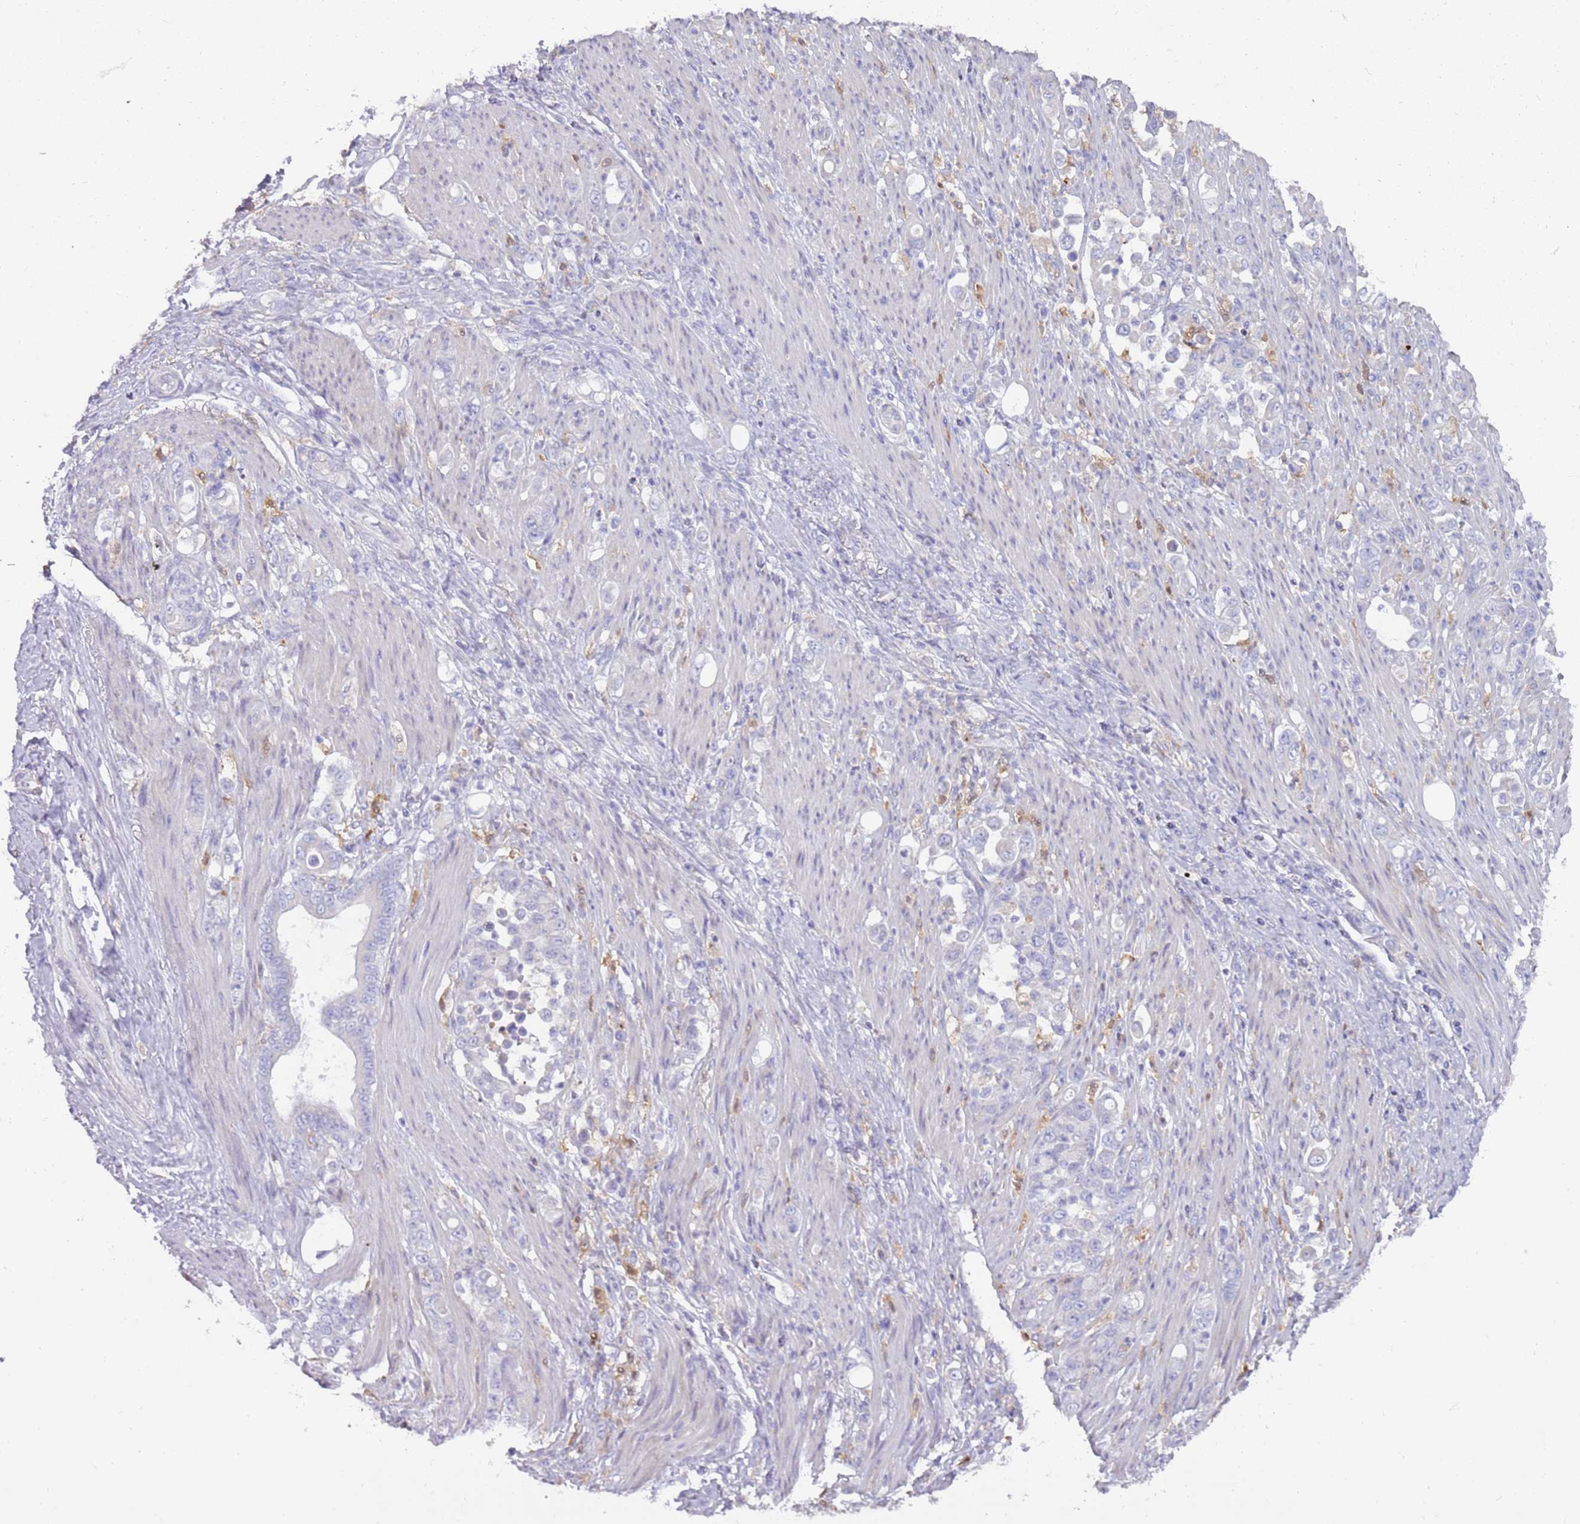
{"staining": {"intensity": "negative", "quantity": "none", "location": "none"}, "tissue": "stomach cancer", "cell_type": "Tumor cells", "image_type": "cancer", "snomed": [{"axis": "morphology", "description": "Normal tissue, NOS"}, {"axis": "morphology", "description": "Adenocarcinoma, NOS"}, {"axis": "topography", "description": "Stomach"}], "caption": "Histopathology image shows no significant protein expression in tumor cells of stomach cancer (adenocarcinoma).", "gene": "DIPK1C", "patient": {"sex": "female", "age": 79}}